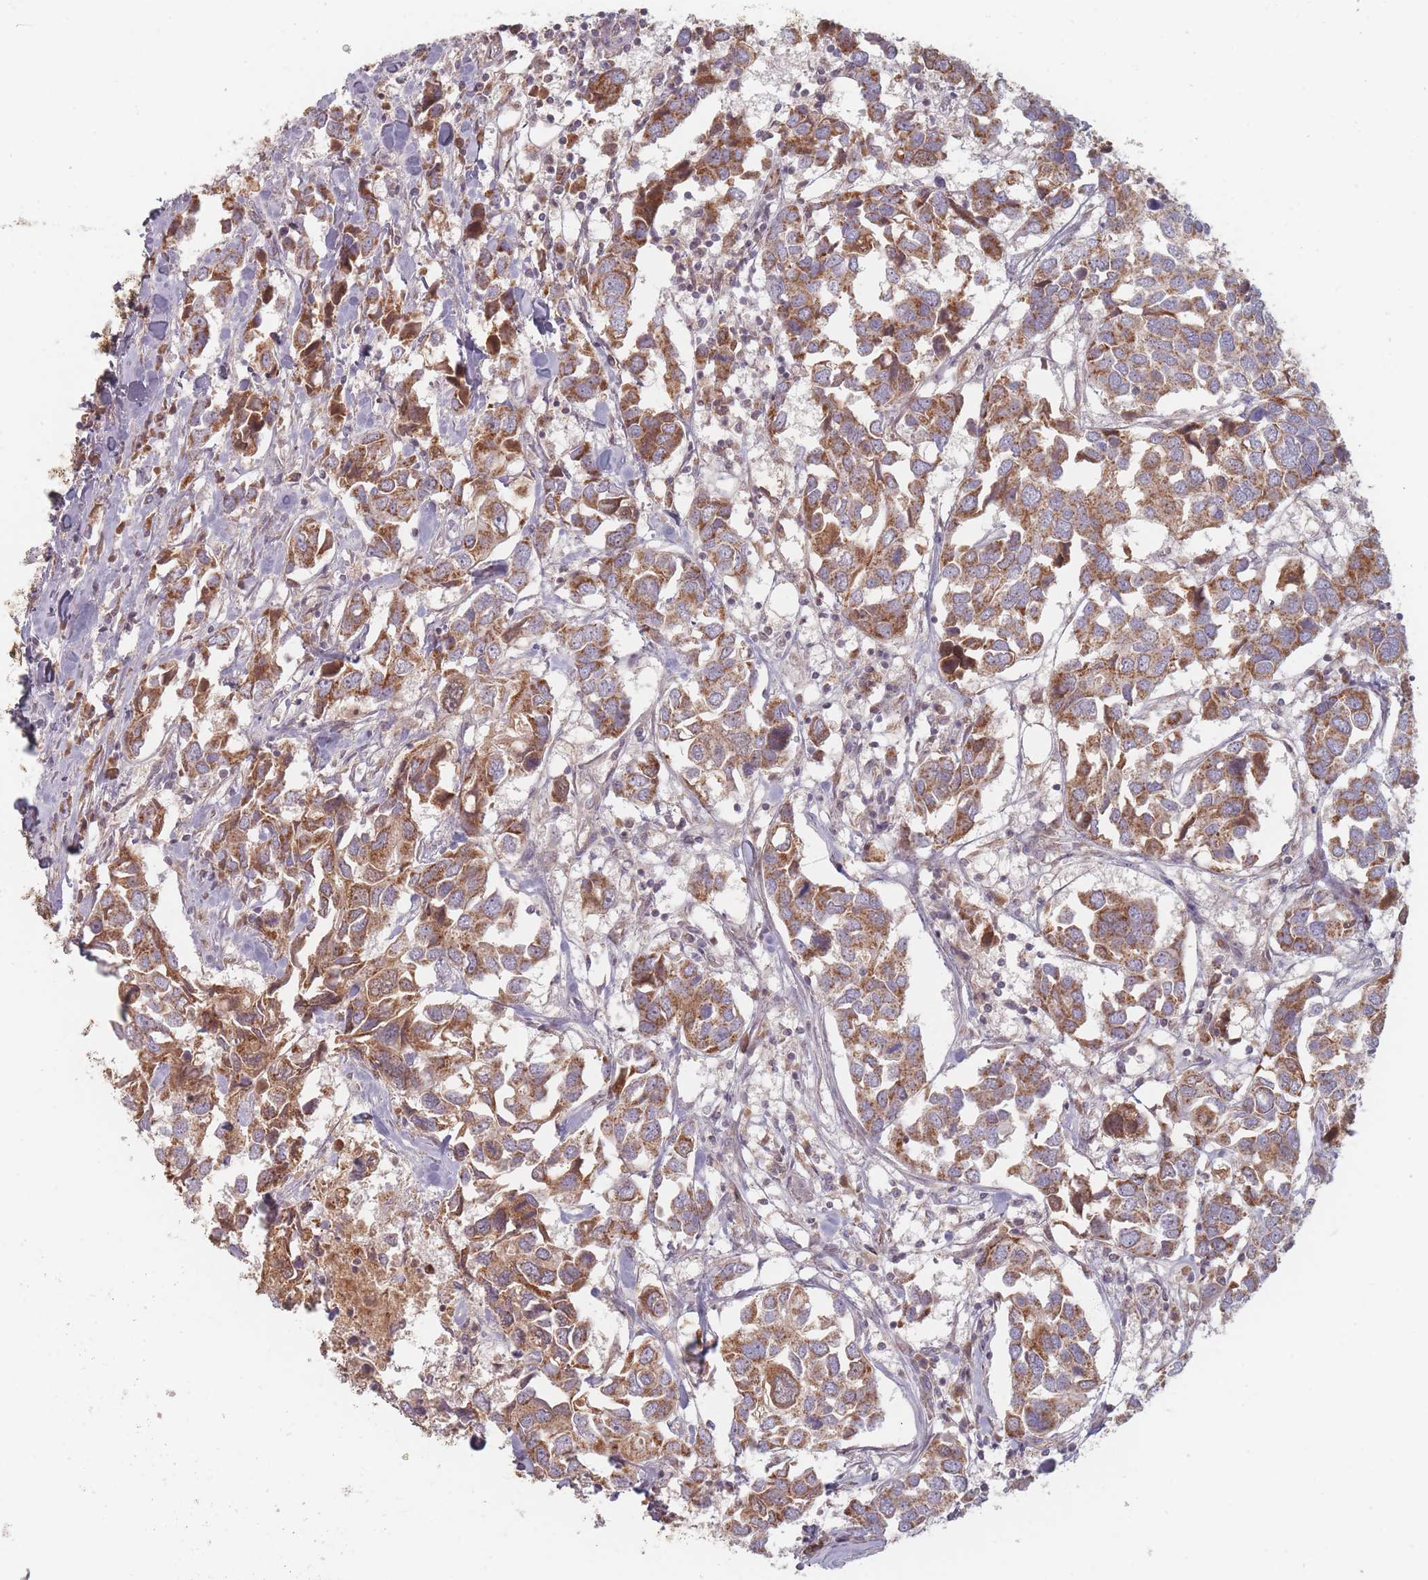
{"staining": {"intensity": "moderate", "quantity": ">75%", "location": "cytoplasmic/membranous"}, "tissue": "breast cancer", "cell_type": "Tumor cells", "image_type": "cancer", "snomed": [{"axis": "morphology", "description": "Duct carcinoma"}, {"axis": "topography", "description": "Breast"}], "caption": "Brown immunohistochemical staining in breast cancer shows moderate cytoplasmic/membranous staining in about >75% of tumor cells.", "gene": "OR2M4", "patient": {"sex": "female", "age": 83}}